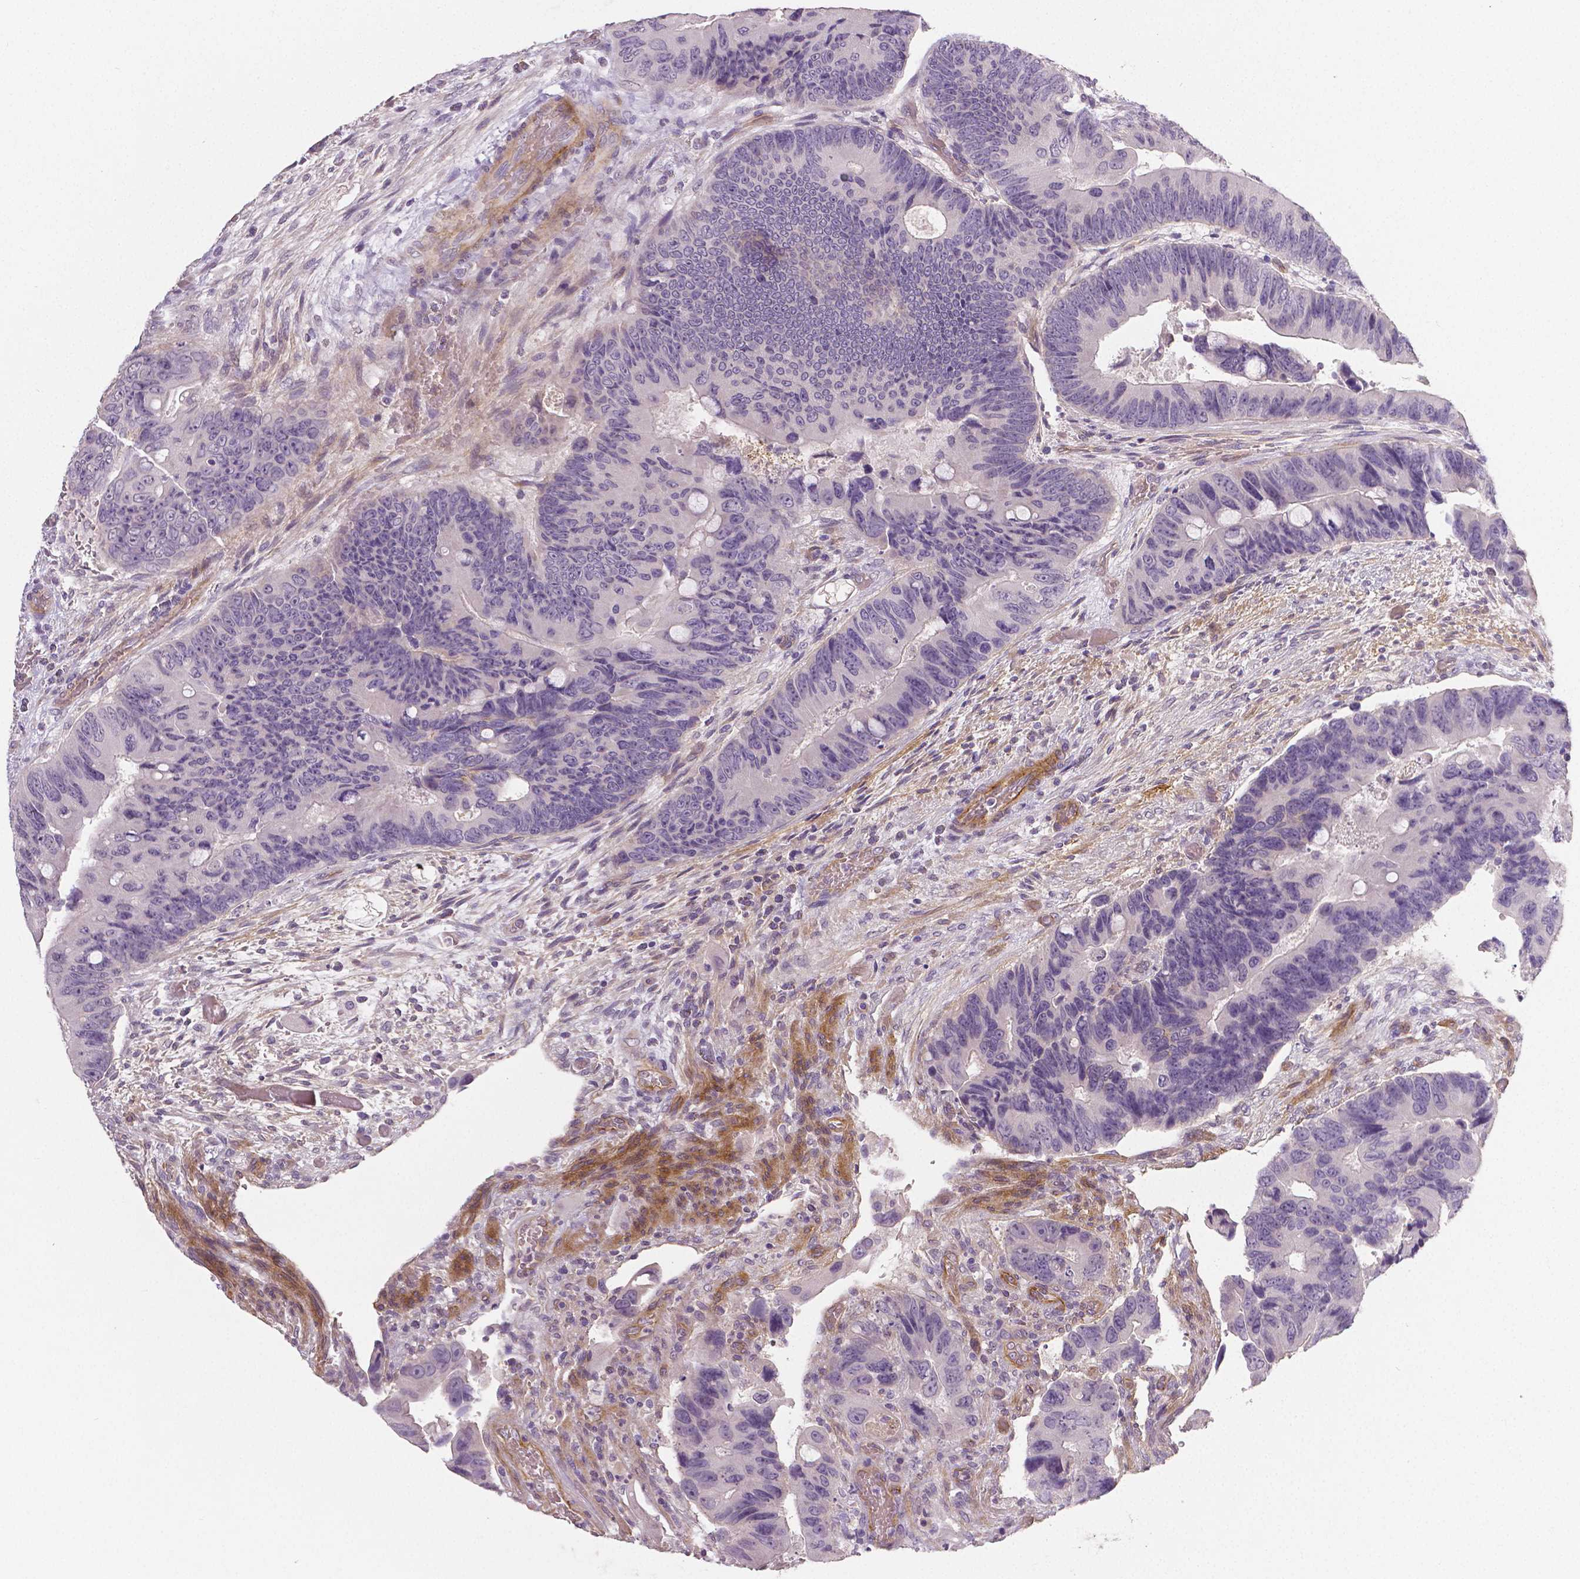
{"staining": {"intensity": "negative", "quantity": "none", "location": "none"}, "tissue": "colorectal cancer", "cell_type": "Tumor cells", "image_type": "cancer", "snomed": [{"axis": "morphology", "description": "Adenocarcinoma, NOS"}, {"axis": "topography", "description": "Rectum"}], "caption": "Immunohistochemistry image of neoplastic tissue: human adenocarcinoma (colorectal) stained with DAB (3,3'-diaminobenzidine) demonstrates no significant protein staining in tumor cells.", "gene": "FLT1", "patient": {"sex": "male", "age": 63}}